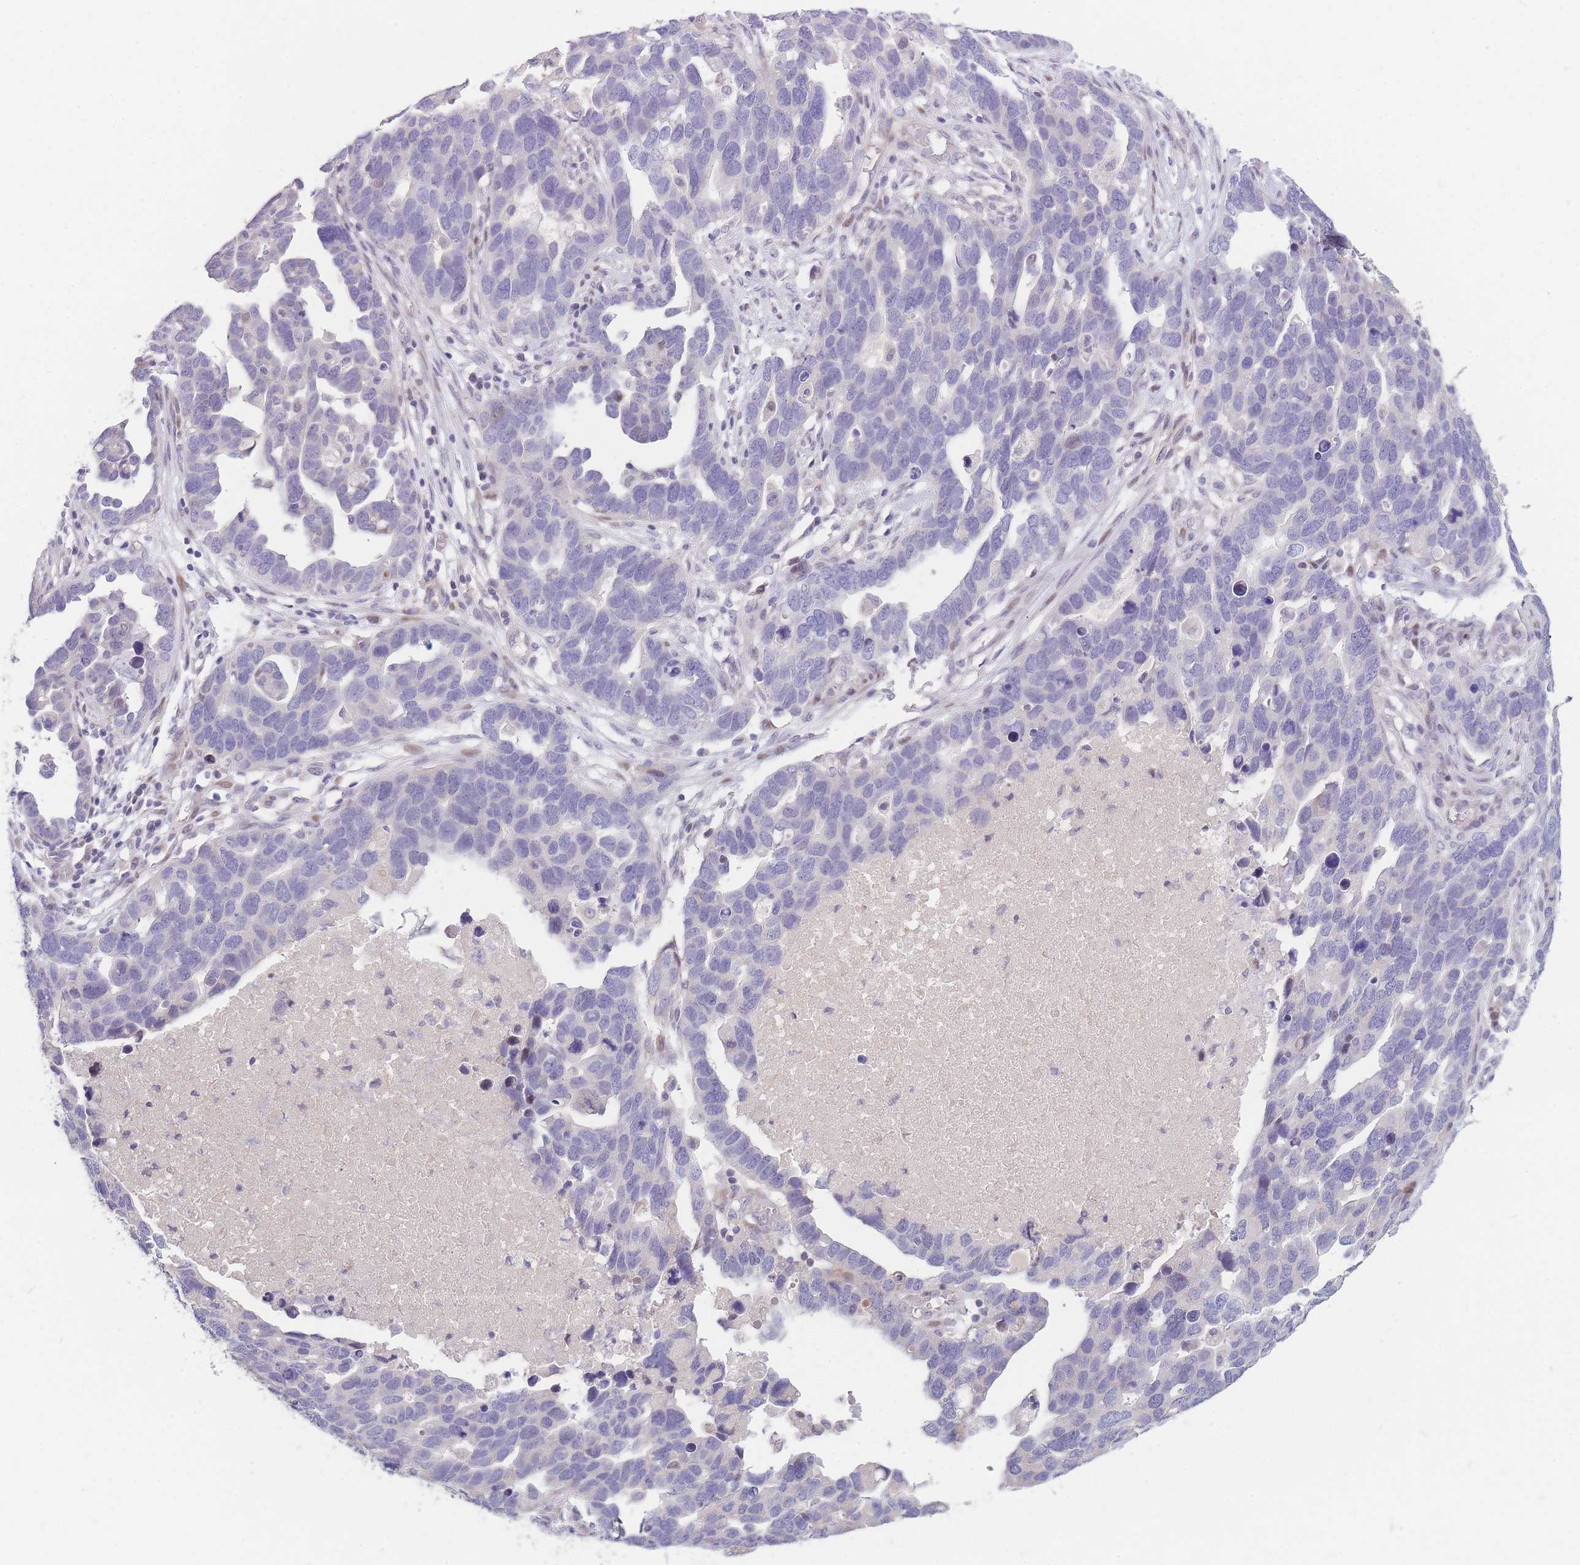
{"staining": {"intensity": "negative", "quantity": "none", "location": "none"}, "tissue": "ovarian cancer", "cell_type": "Tumor cells", "image_type": "cancer", "snomed": [{"axis": "morphology", "description": "Cystadenocarcinoma, serous, NOS"}, {"axis": "topography", "description": "Ovary"}], "caption": "Tumor cells show no significant positivity in ovarian serous cystadenocarcinoma.", "gene": "SHCBP1", "patient": {"sex": "female", "age": 54}}